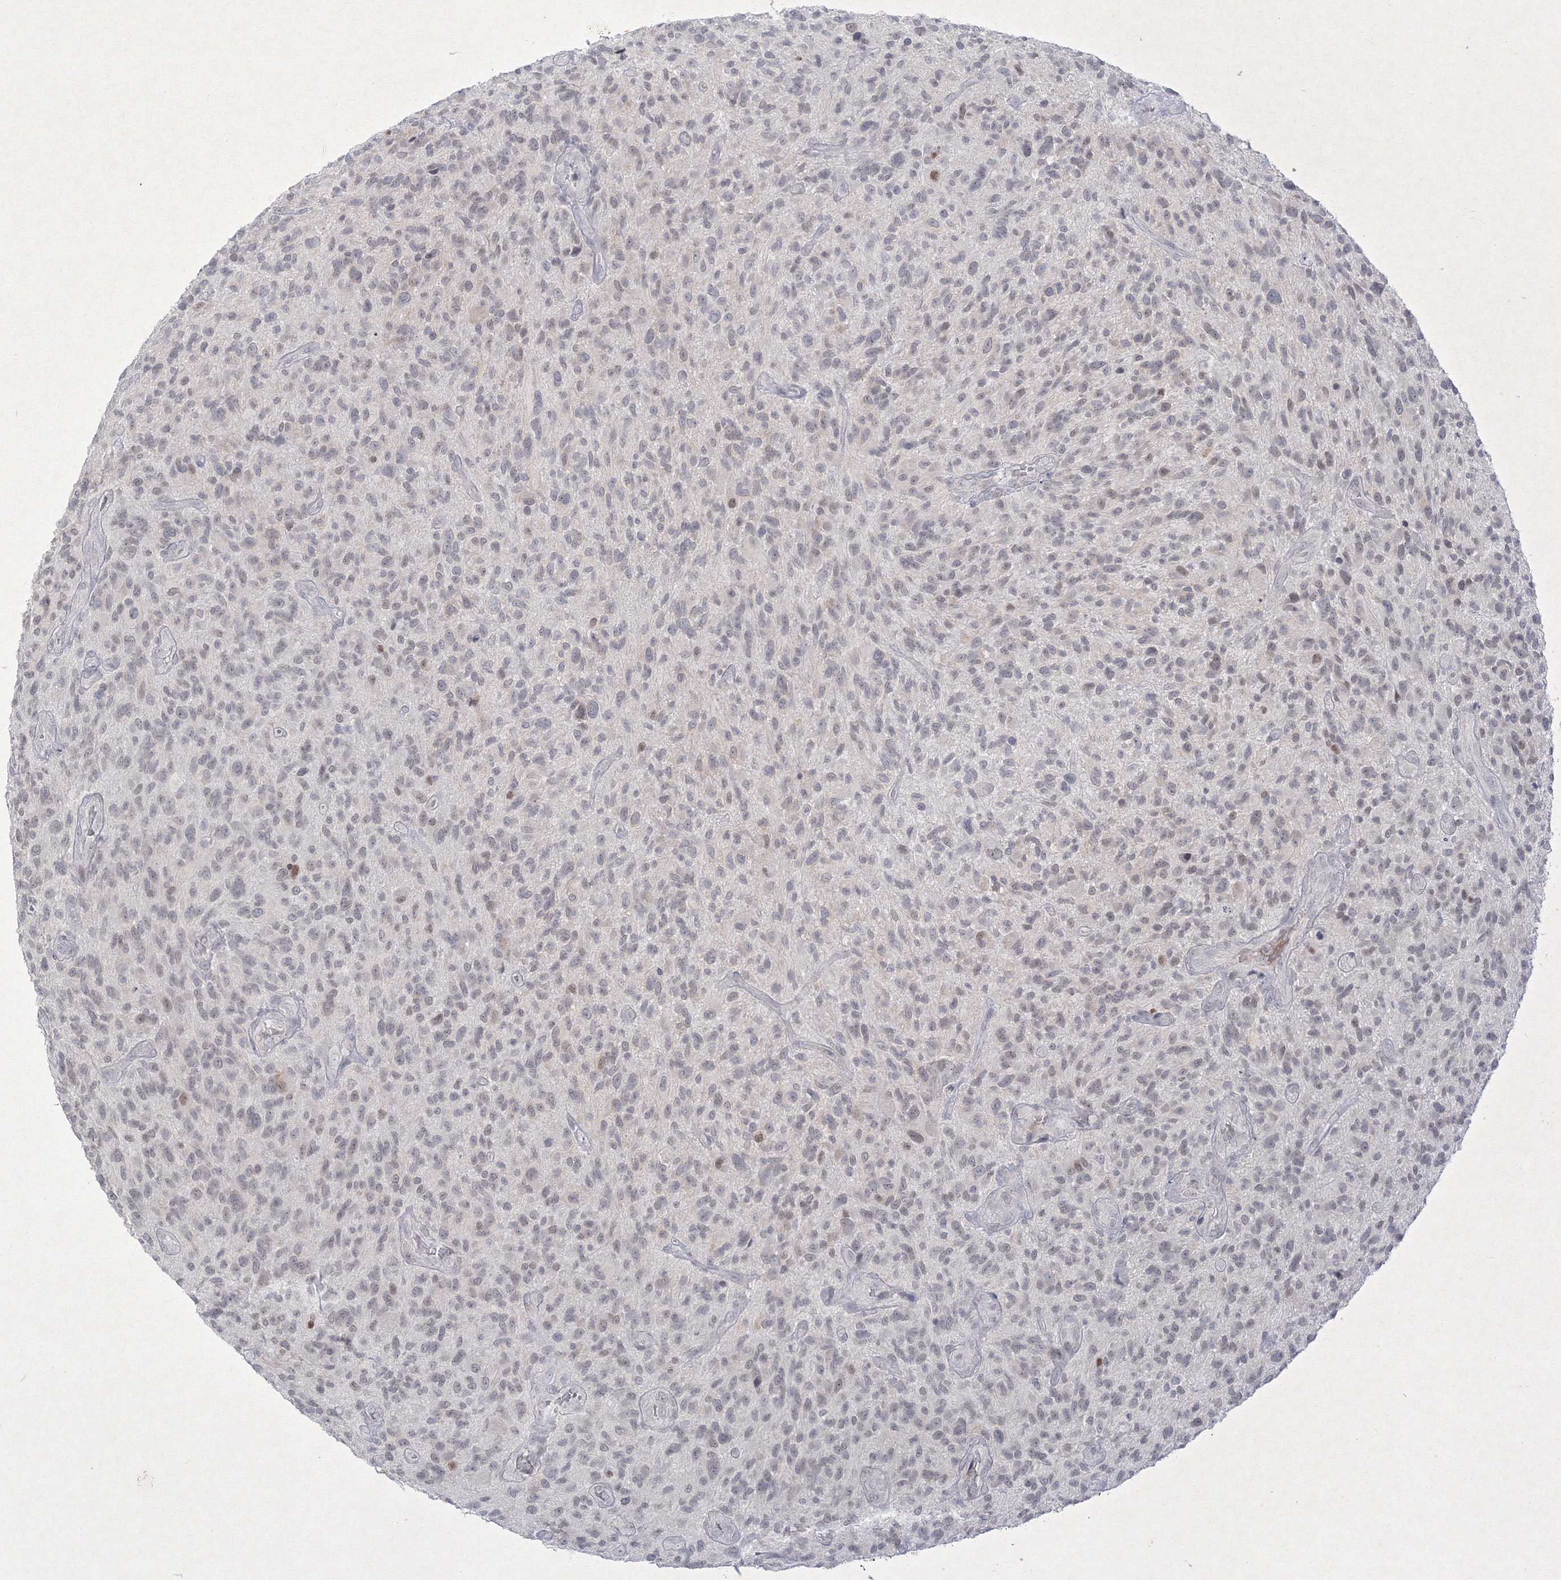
{"staining": {"intensity": "weak", "quantity": "25%-75%", "location": "nuclear"}, "tissue": "glioma", "cell_type": "Tumor cells", "image_type": "cancer", "snomed": [{"axis": "morphology", "description": "Glioma, malignant, High grade"}, {"axis": "topography", "description": "Brain"}], "caption": "Brown immunohistochemical staining in malignant glioma (high-grade) shows weak nuclear positivity in about 25%-75% of tumor cells.", "gene": "NXPE3", "patient": {"sex": "male", "age": 47}}